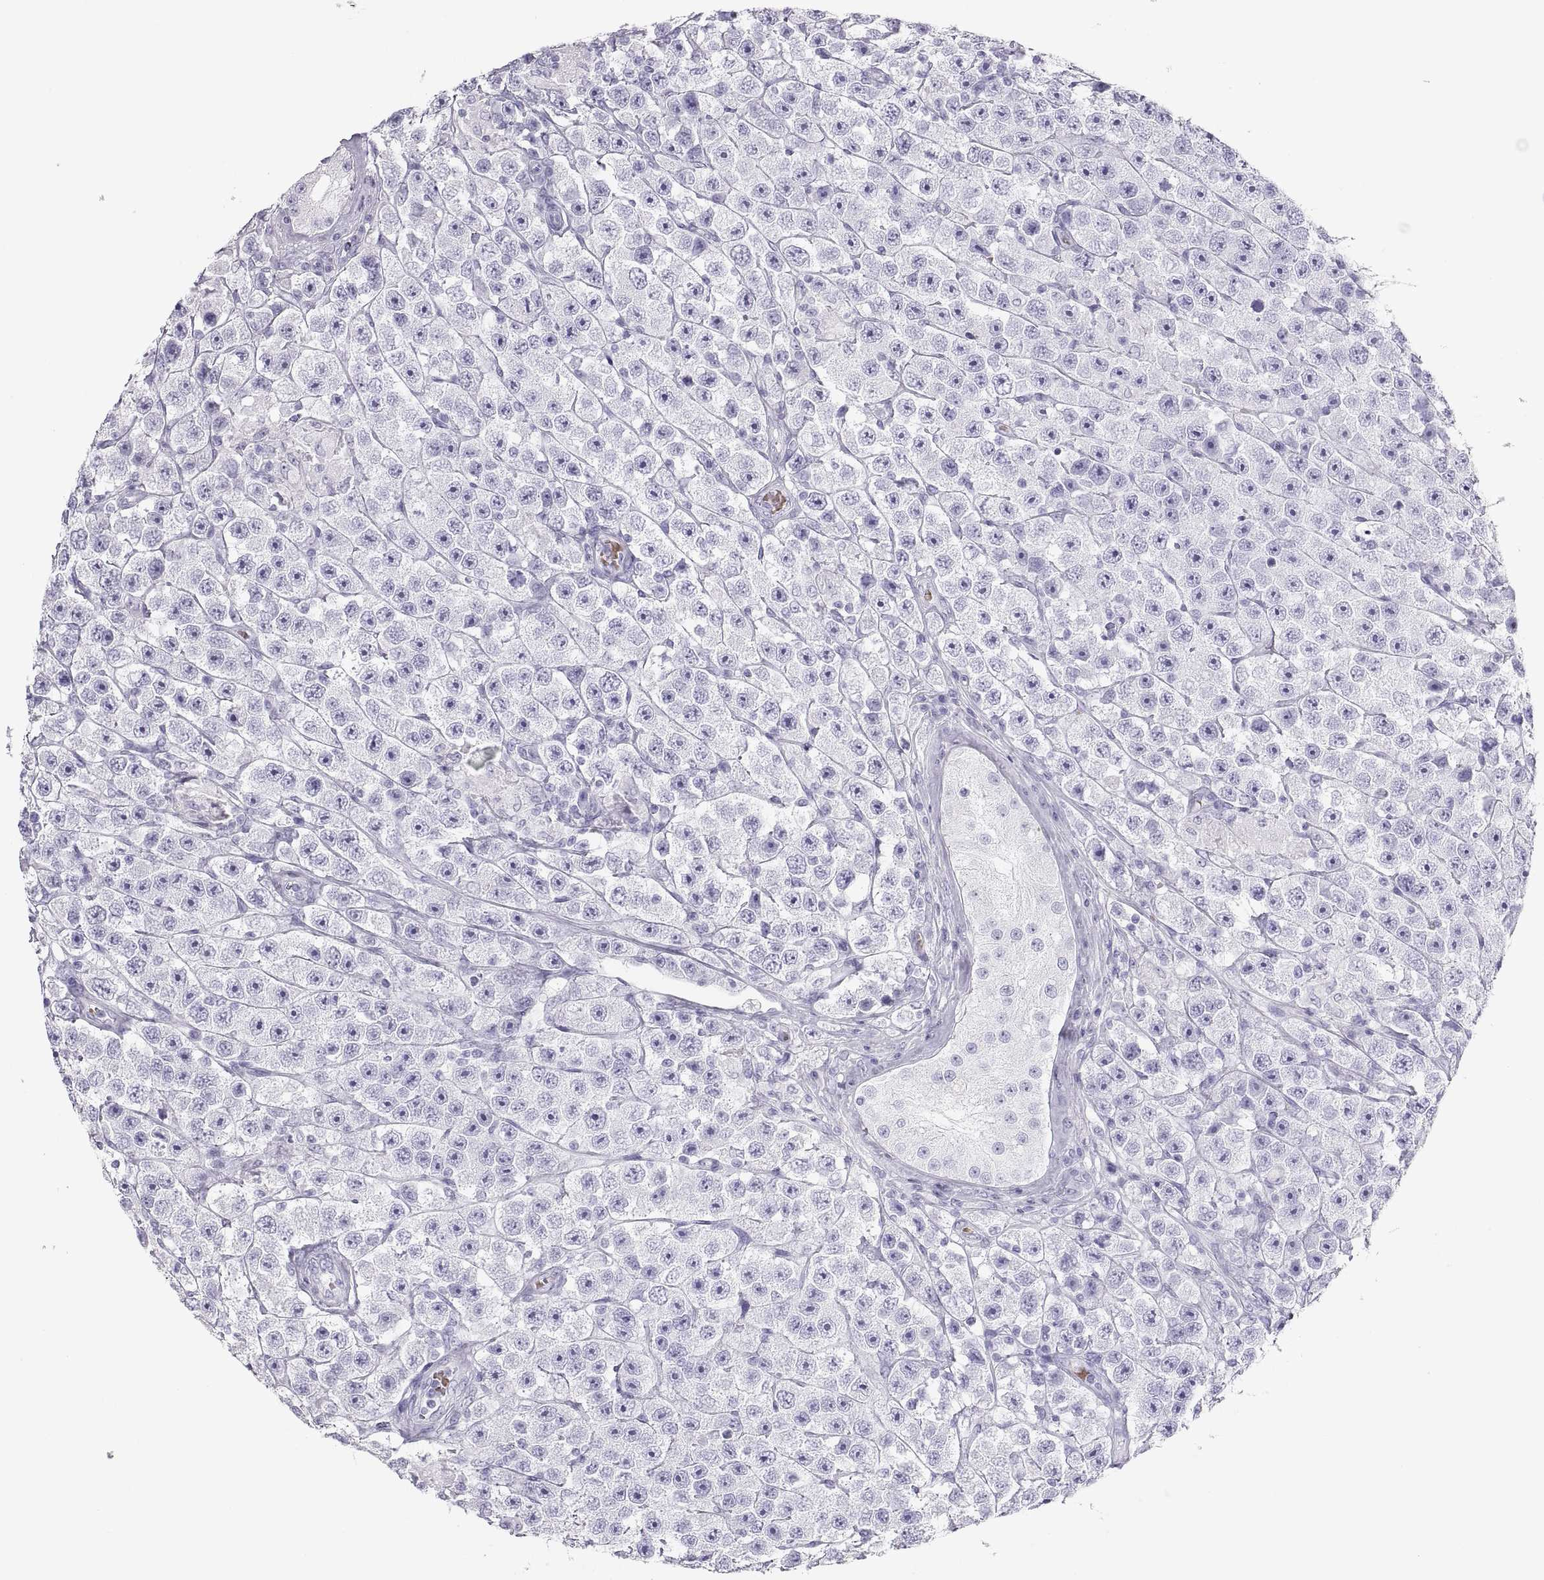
{"staining": {"intensity": "negative", "quantity": "none", "location": "none"}, "tissue": "testis cancer", "cell_type": "Tumor cells", "image_type": "cancer", "snomed": [{"axis": "morphology", "description": "Seminoma, NOS"}, {"axis": "topography", "description": "Testis"}], "caption": "Immunohistochemical staining of seminoma (testis) displays no significant expression in tumor cells.", "gene": "SEMG1", "patient": {"sex": "male", "age": 45}}